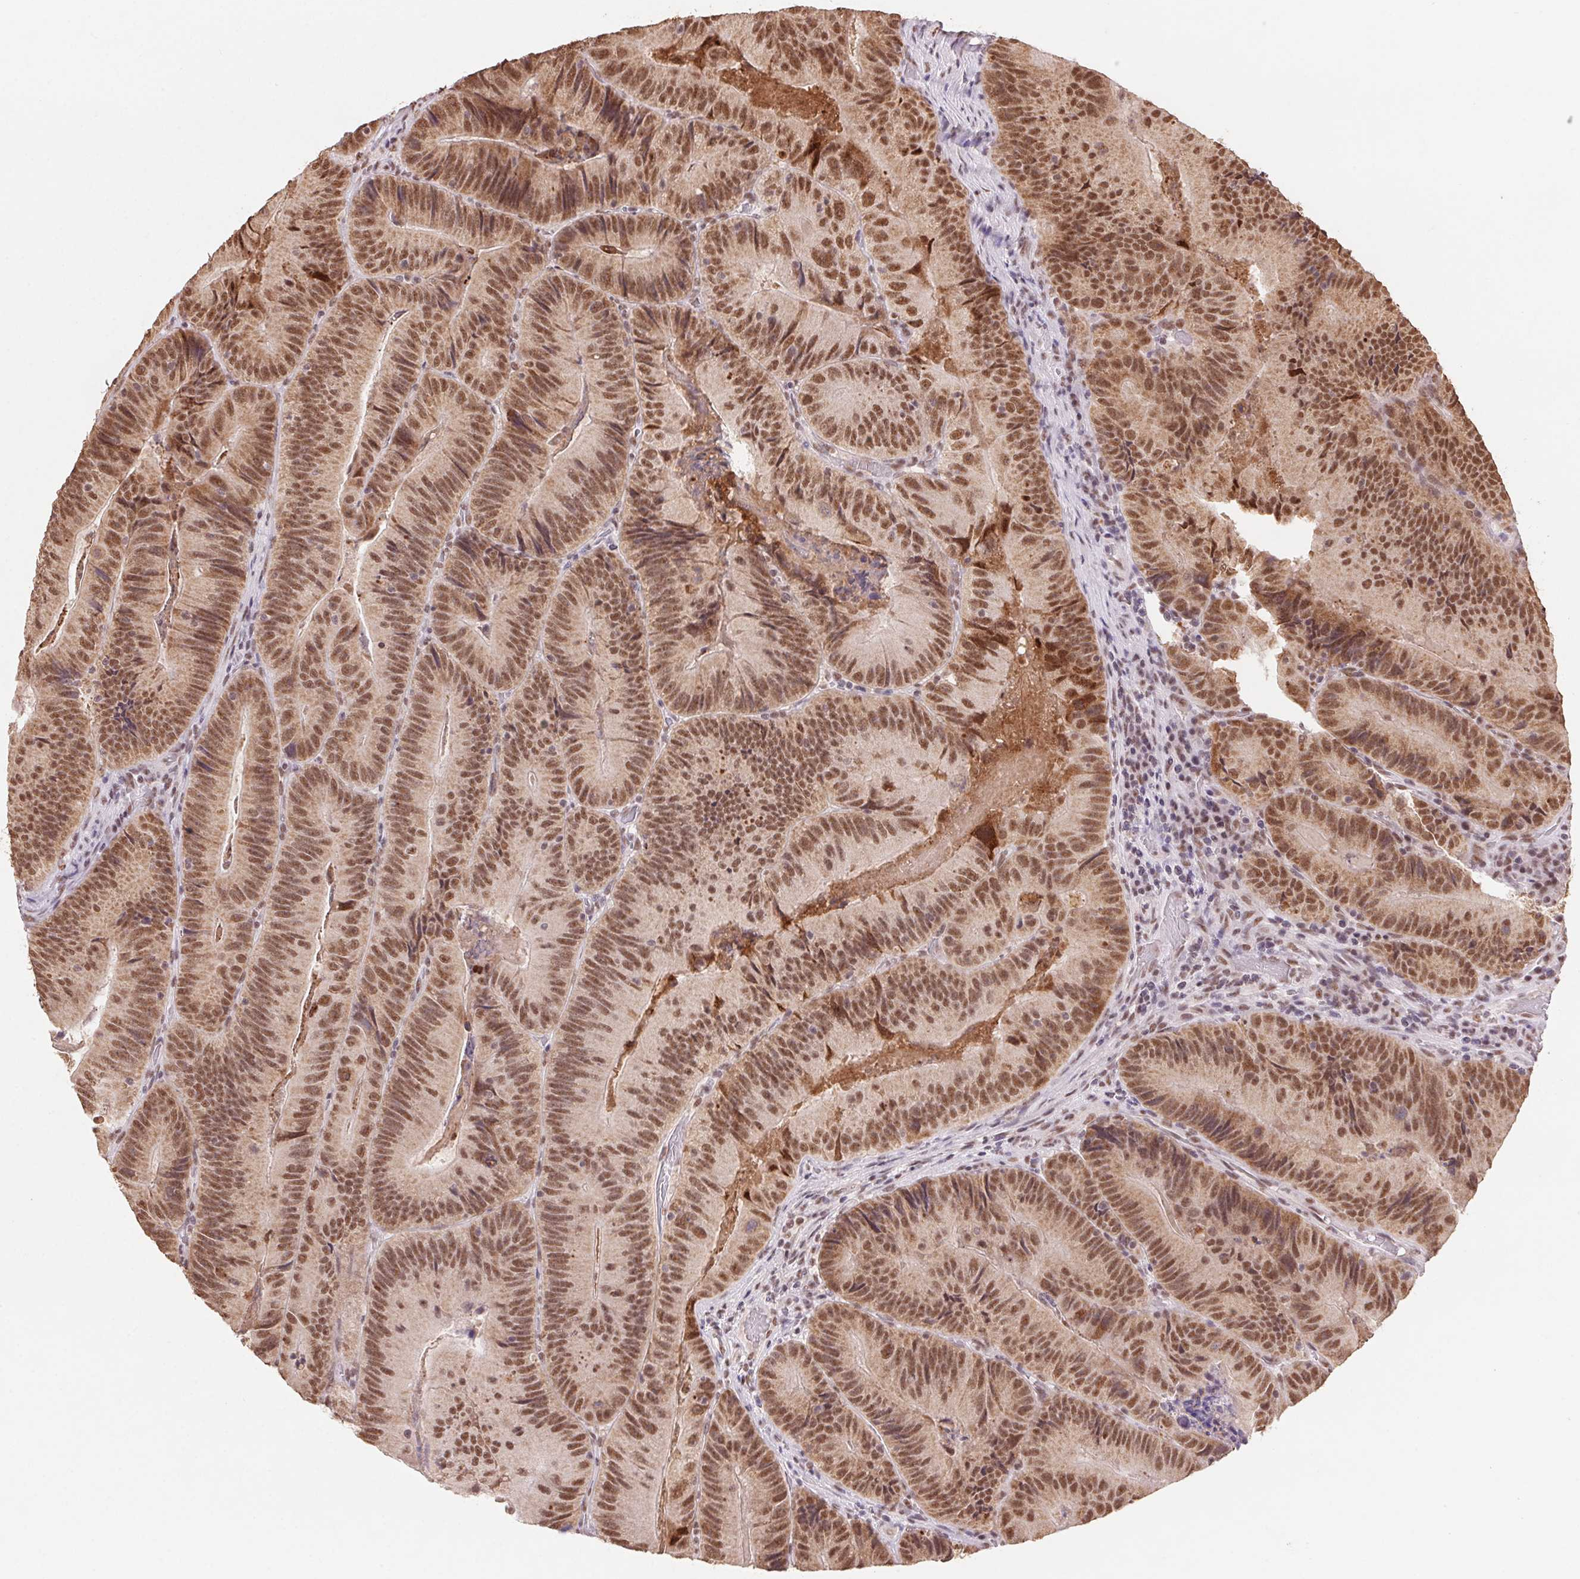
{"staining": {"intensity": "moderate", "quantity": ">75%", "location": "nuclear"}, "tissue": "colorectal cancer", "cell_type": "Tumor cells", "image_type": "cancer", "snomed": [{"axis": "morphology", "description": "Adenocarcinoma, NOS"}, {"axis": "topography", "description": "Colon"}], "caption": "Brown immunohistochemical staining in colorectal cancer (adenocarcinoma) displays moderate nuclear staining in about >75% of tumor cells. Using DAB (3,3'-diaminobenzidine) (brown) and hematoxylin (blue) stains, captured at high magnification using brightfield microscopy.", "gene": "SNRPG", "patient": {"sex": "female", "age": 86}}